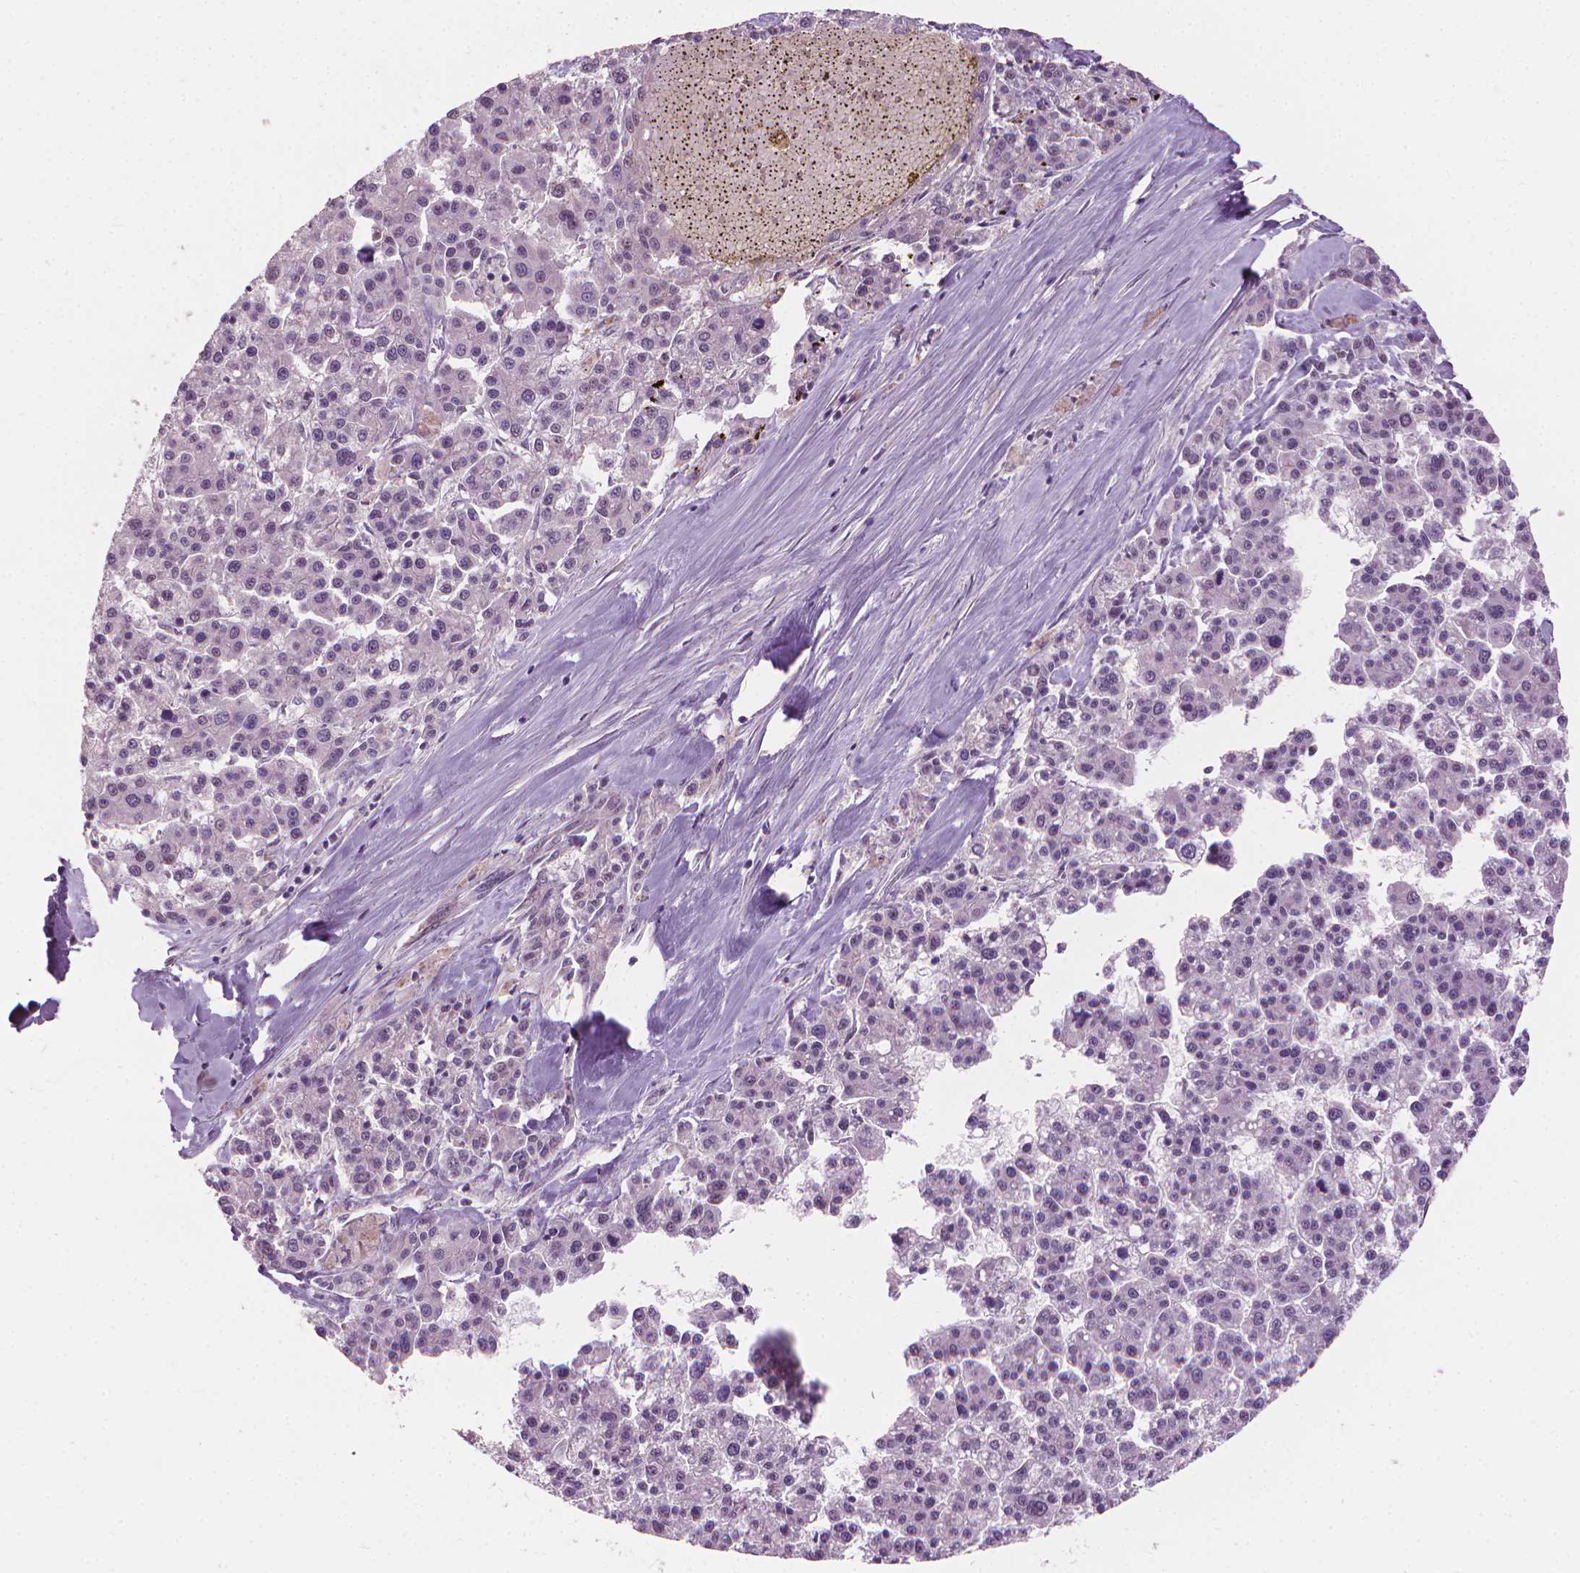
{"staining": {"intensity": "weak", "quantity": "<25%", "location": "nuclear"}, "tissue": "liver cancer", "cell_type": "Tumor cells", "image_type": "cancer", "snomed": [{"axis": "morphology", "description": "Carcinoma, Hepatocellular, NOS"}, {"axis": "topography", "description": "Liver"}], "caption": "The micrograph displays no staining of tumor cells in hepatocellular carcinoma (liver).", "gene": "SAXO2", "patient": {"sex": "female", "age": 58}}